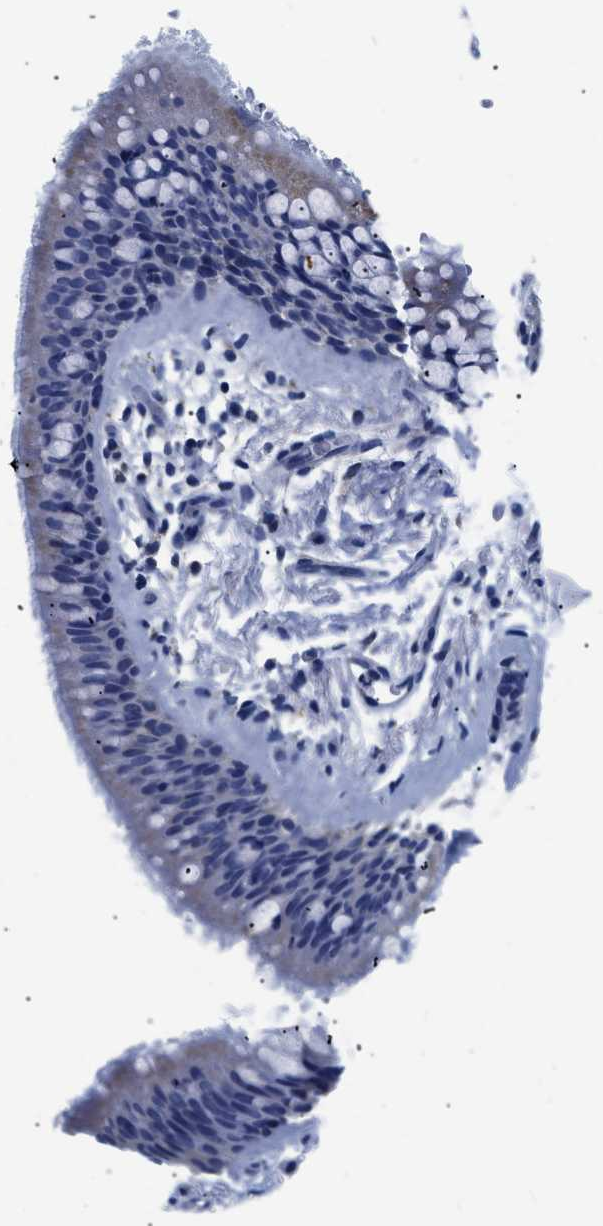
{"staining": {"intensity": "negative", "quantity": "none", "location": "none"}, "tissue": "adipose tissue", "cell_type": "Adipocytes", "image_type": "normal", "snomed": [{"axis": "morphology", "description": "Normal tissue, NOS"}, {"axis": "topography", "description": "Cartilage tissue"}, {"axis": "topography", "description": "Bronchus"}], "caption": "Adipocytes are negative for brown protein staining in unremarkable adipose tissue. (DAB immunohistochemistry, high magnification).", "gene": "GPR149", "patient": {"sex": "female", "age": 53}}